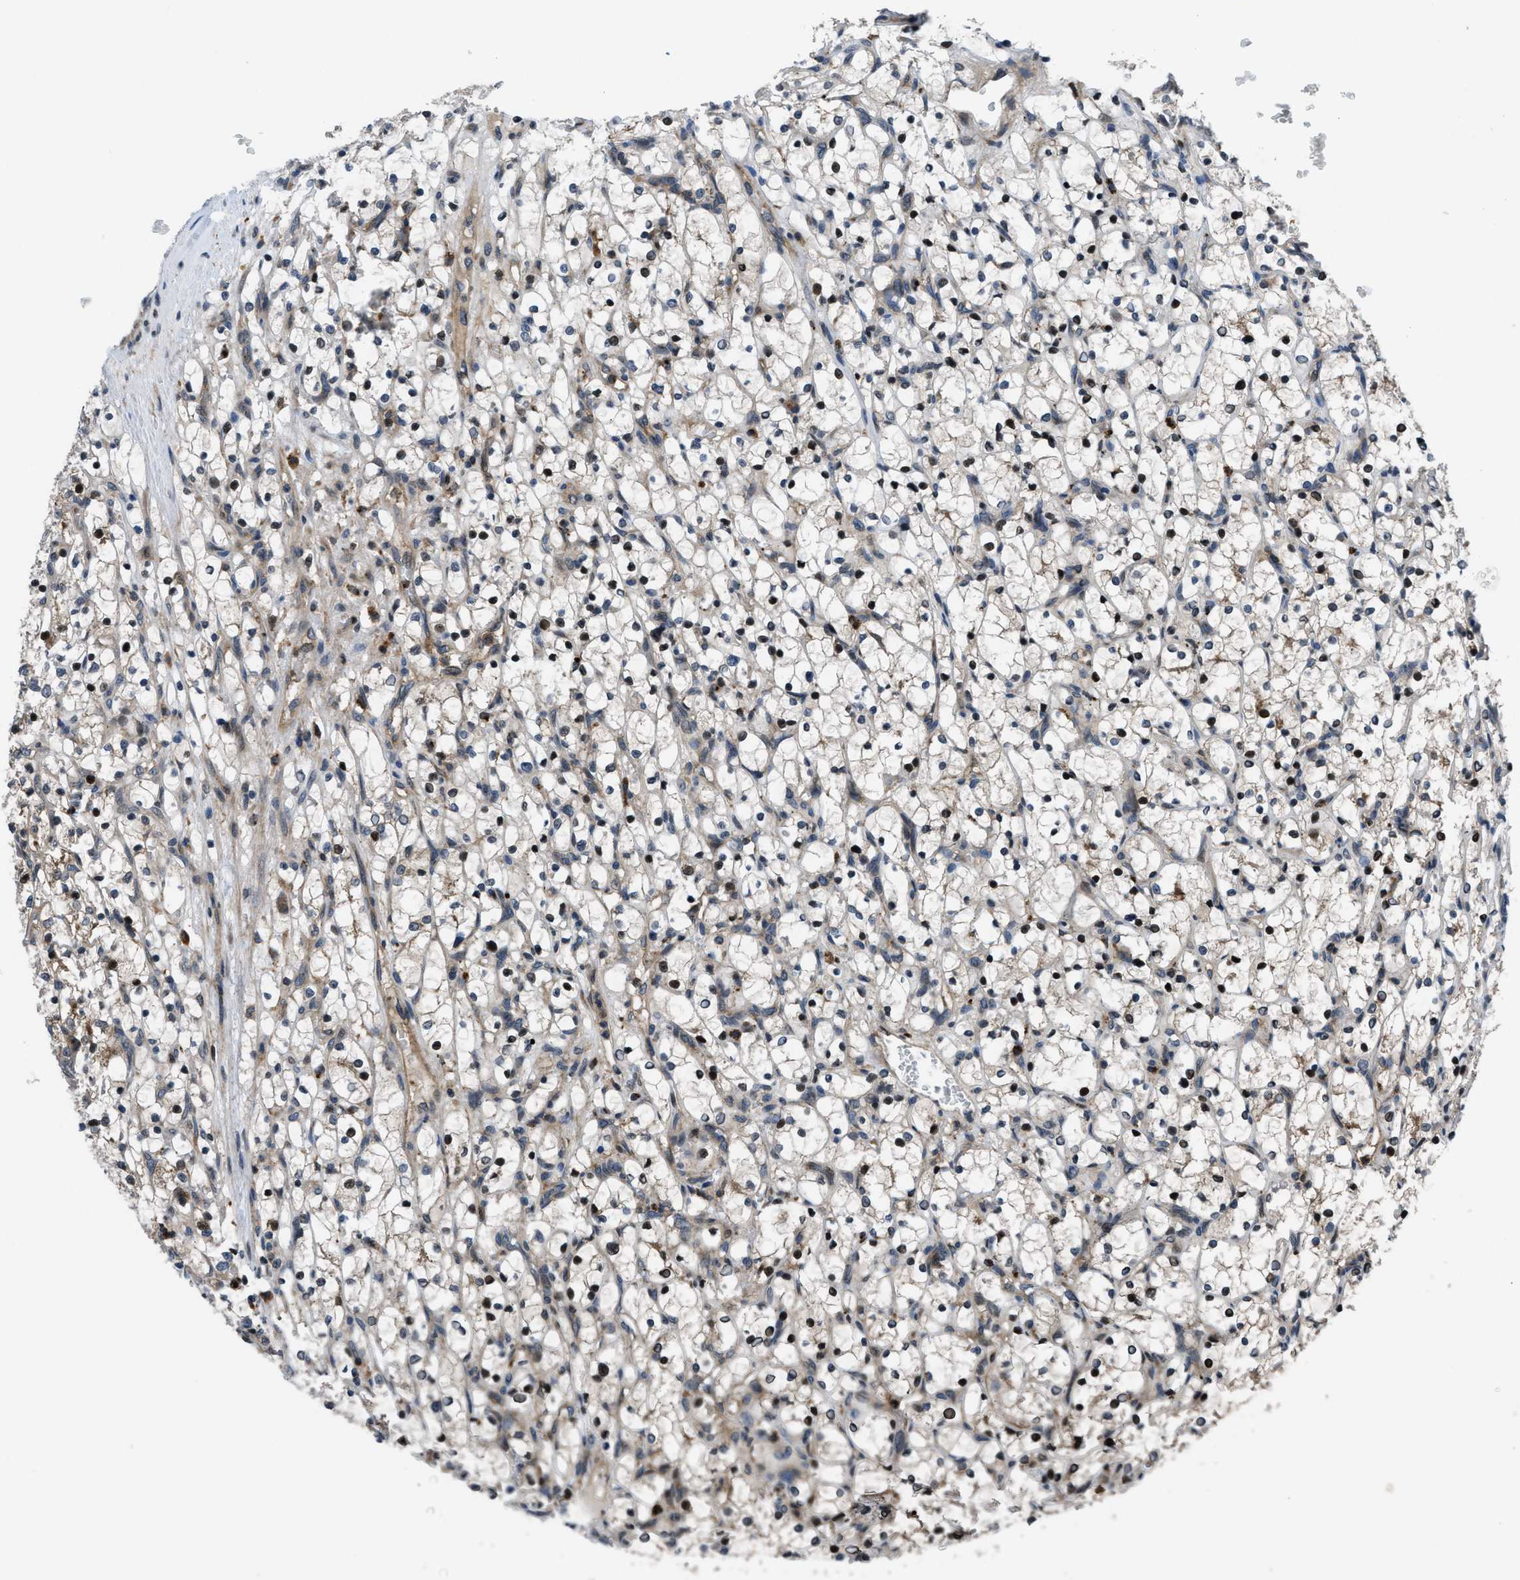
{"staining": {"intensity": "weak", "quantity": ">75%", "location": "cytoplasmic/membranous,nuclear"}, "tissue": "renal cancer", "cell_type": "Tumor cells", "image_type": "cancer", "snomed": [{"axis": "morphology", "description": "Adenocarcinoma, NOS"}, {"axis": "topography", "description": "Kidney"}], "caption": "DAB immunohistochemical staining of renal adenocarcinoma exhibits weak cytoplasmic/membranous and nuclear protein expression in about >75% of tumor cells.", "gene": "CTBS", "patient": {"sex": "female", "age": 69}}